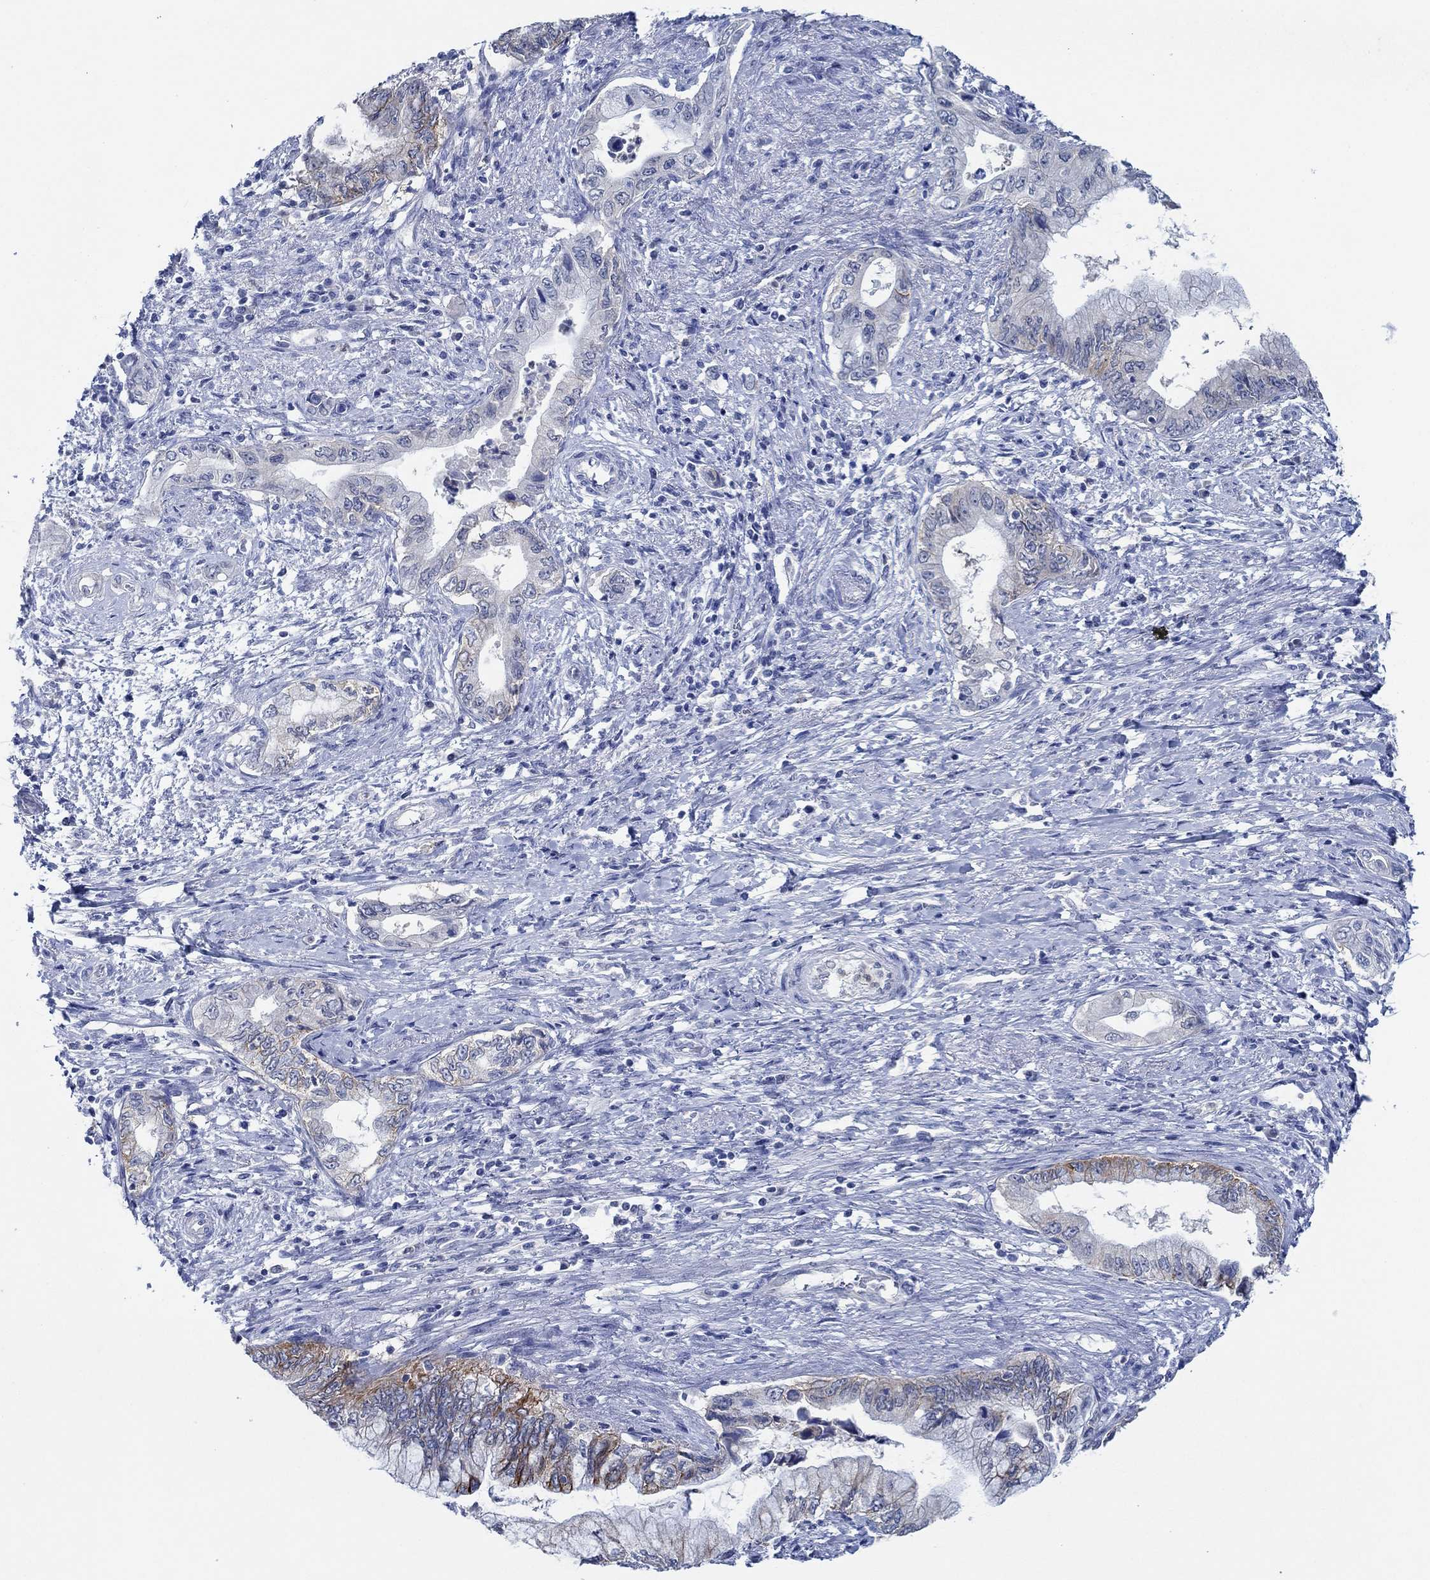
{"staining": {"intensity": "strong", "quantity": "<25%", "location": "cytoplasmic/membranous"}, "tissue": "pancreatic cancer", "cell_type": "Tumor cells", "image_type": "cancer", "snomed": [{"axis": "morphology", "description": "Adenocarcinoma, NOS"}, {"axis": "topography", "description": "Pancreas"}], "caption": "Adenocarcinoma (pancreatic) stained for a protein (brown) demonstrates strong cytoplasmic/membranous positive positivity in approximately <25% of tumor cells.", "gene": "ZNF671", "patient": {"sex": "female", "age": 73}}